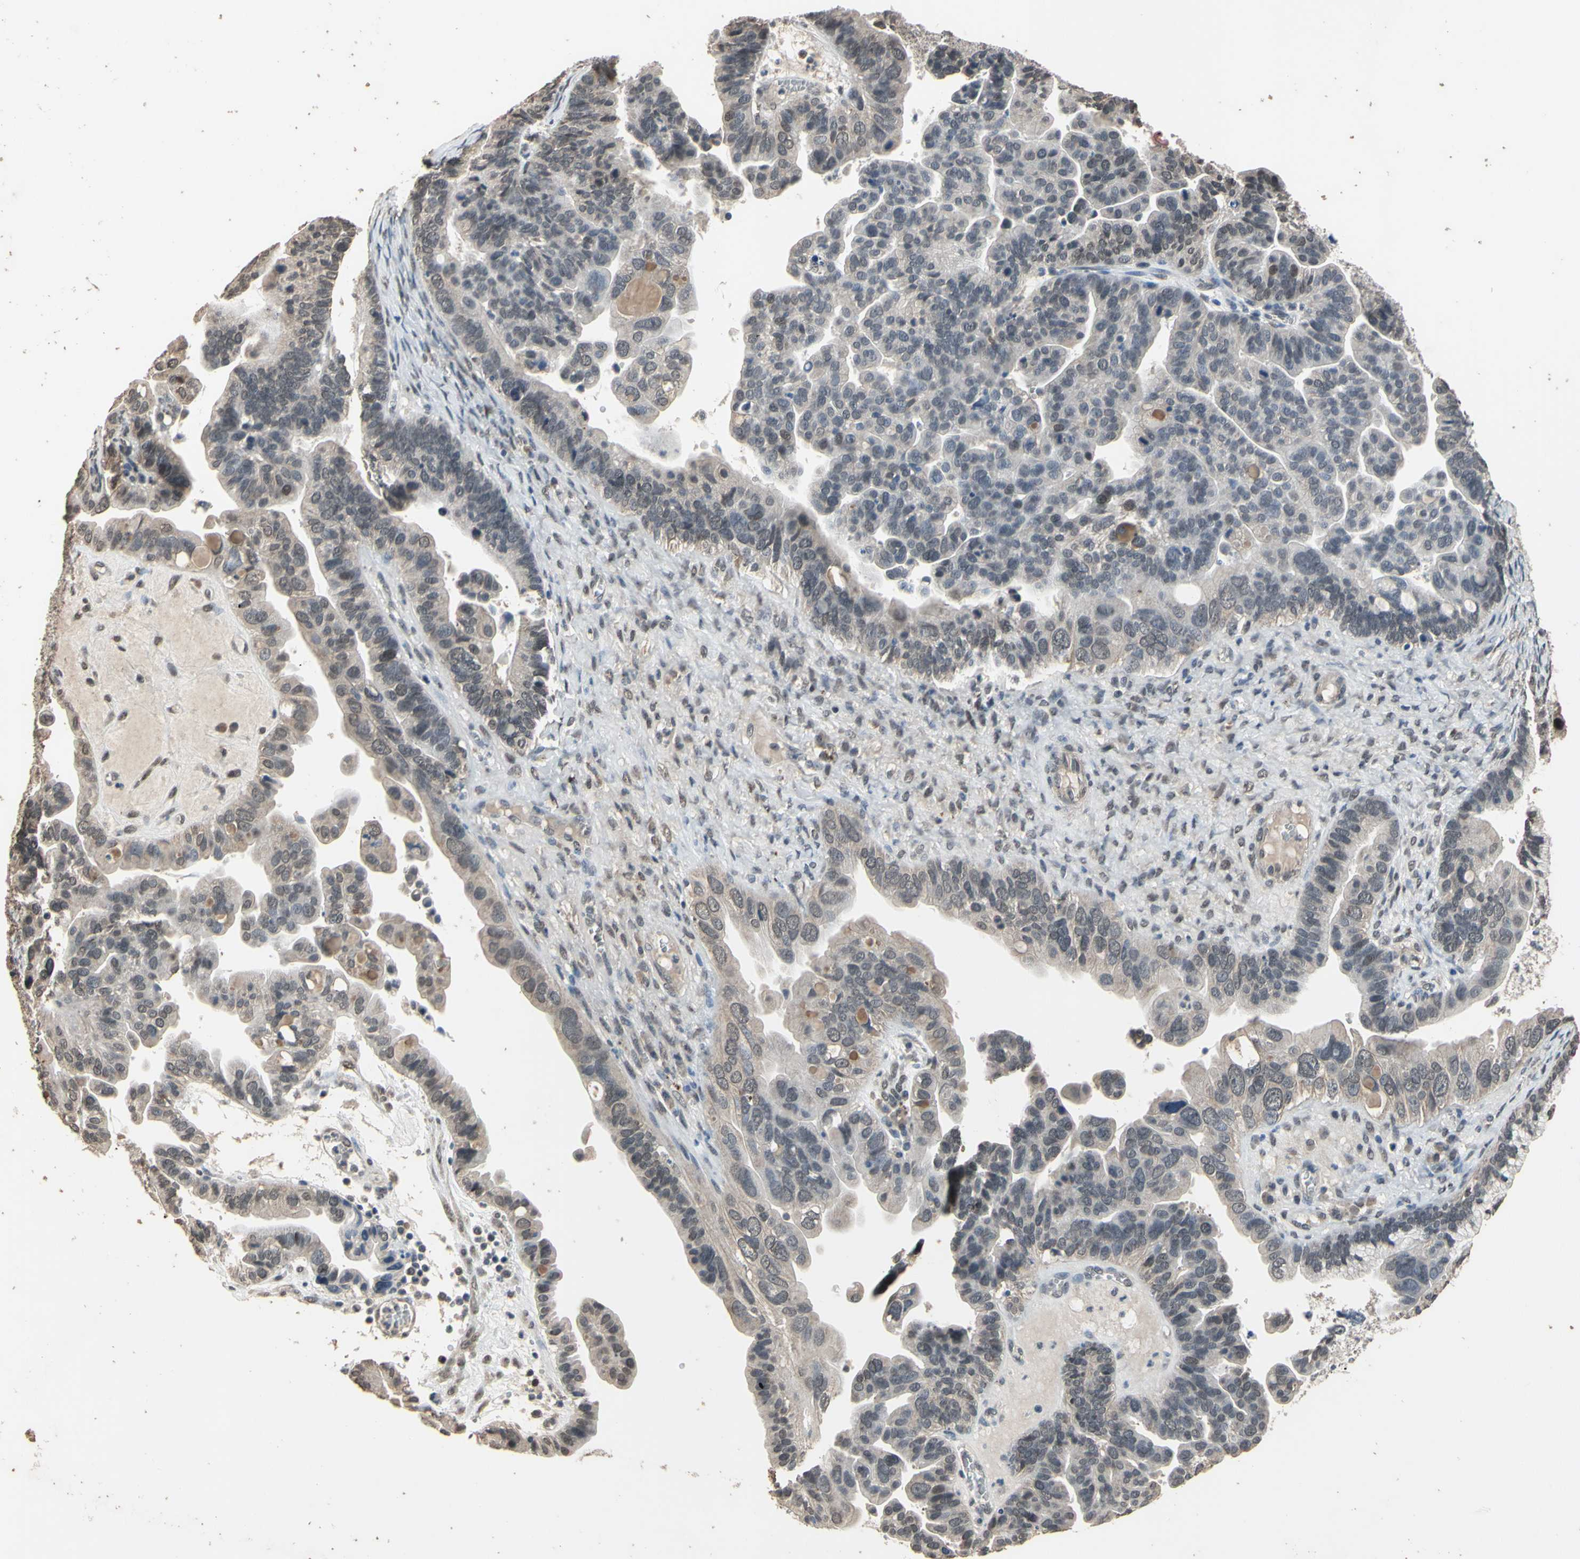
{"staining": {"intensity": "moderate", "quantity": "<25%", "location": "nuclear"}, "tissue": "ovarian cancer", "cell_type": "Tumor cells", "image_type": "cancer", "snomed": [{"axis": "morphology", "description": "Cystadenocarcinoma, serous, NOS"}, {"axis": "topography", "description": "Ovary"}], "caption": "This image shows immunohistochemistry staining of human serous cystadenocarcinoma (ovarian), with low moderate nuclear expression in approximately <25% of tumor cells.", "gene": "ZNF174", "patient": {"sex": "female", "age": 56}}